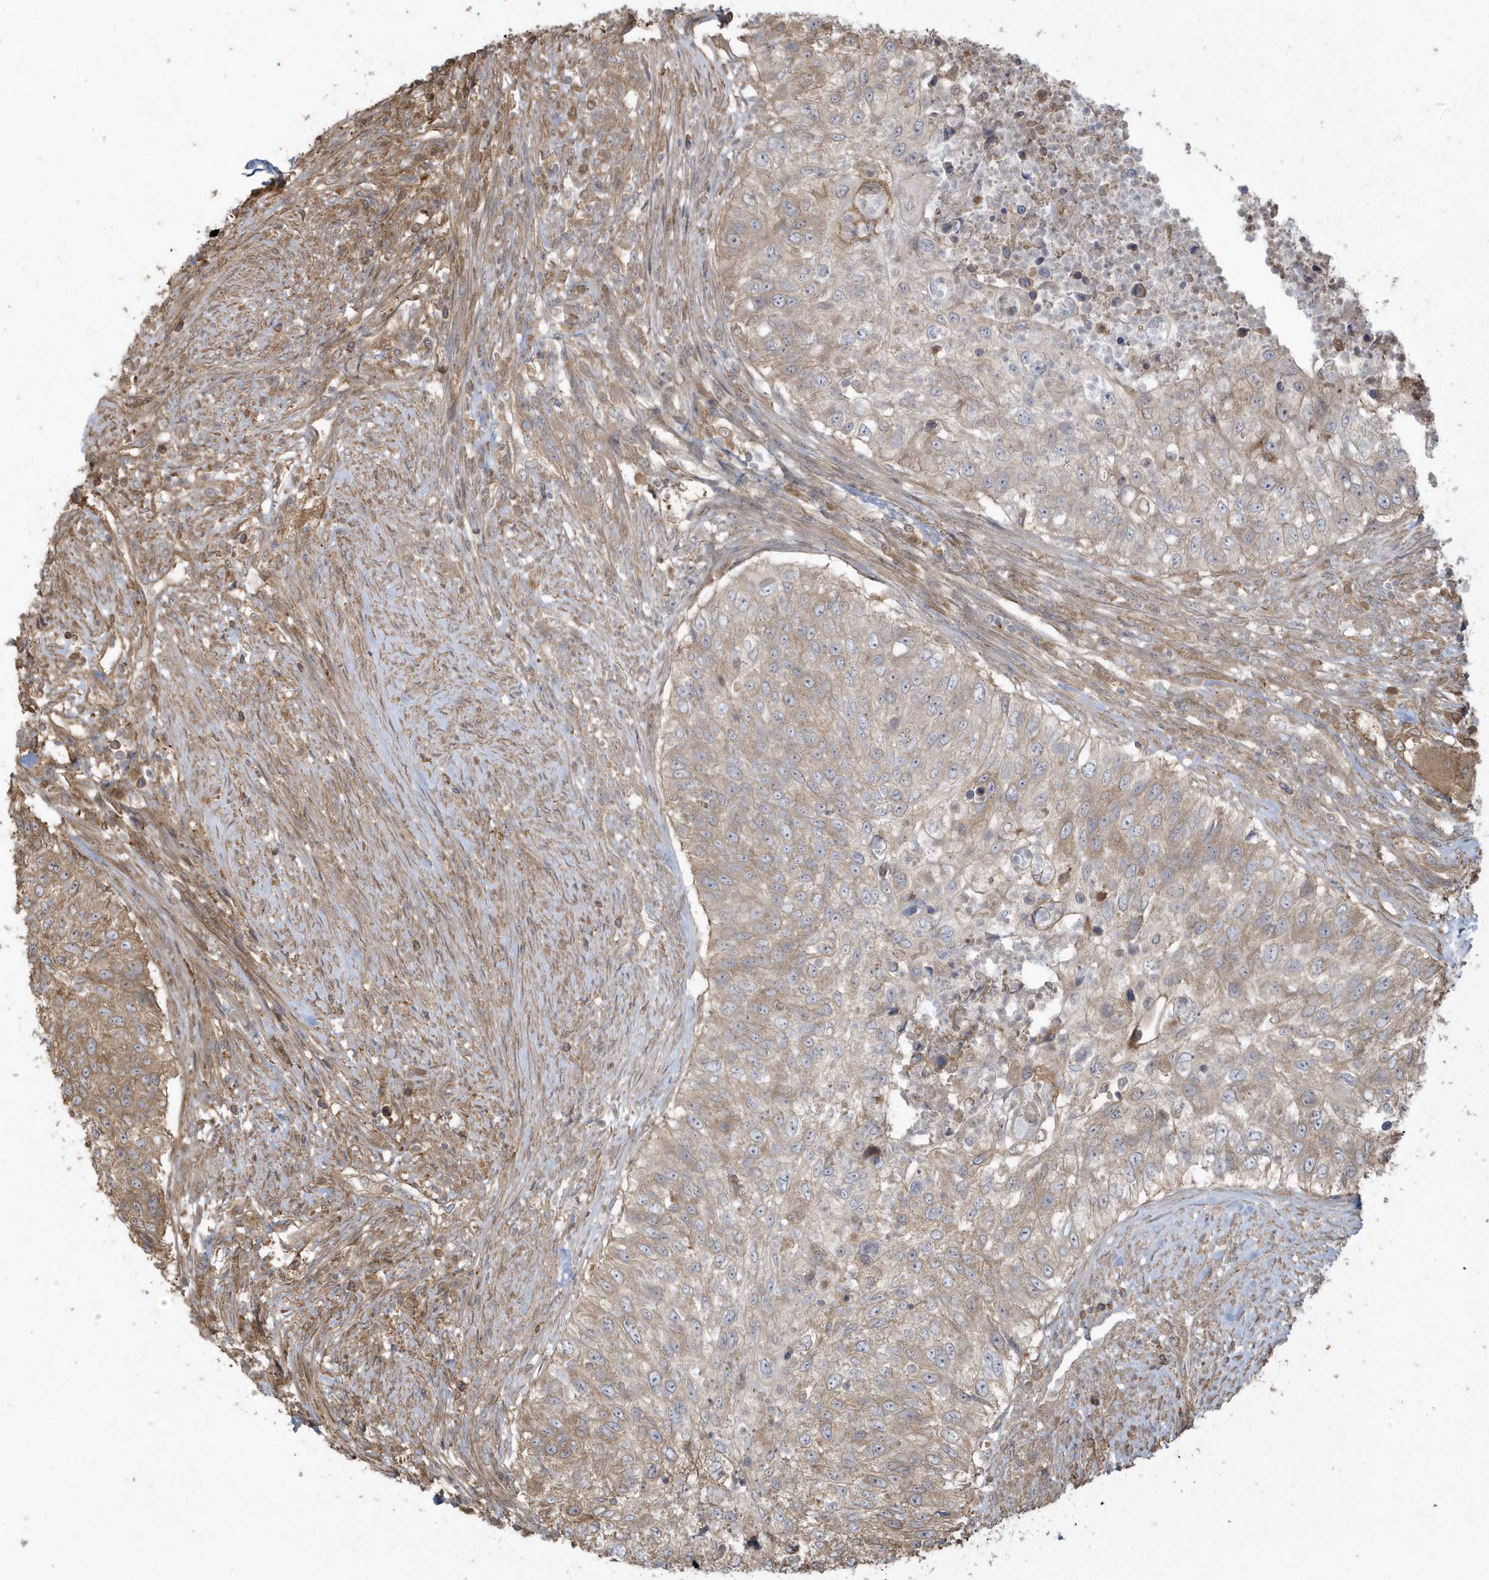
{"staining": {"intensity": "weak", "quantity": "25%-75%", "location": "cytoplasmic/membranous"}, "tissue": "urothelial cancer", "cell_type": "Tumor cells", "image_type": "cancer", "snomed": [{"axis": "morphology", "description": "Urothelial carcinoma, High grade"}, {"axis": "topography", "description": "Urinary bladder"}], "caption": "Immunohistochemistry (DAB) staining of human high-grade urothelial carcinoma displays weak cytoplasmic/membranous protein positivity in about 25%-75% of tumor cells.", "gene": "HNMT", "patient": {"sex": "female", "age": 60}}